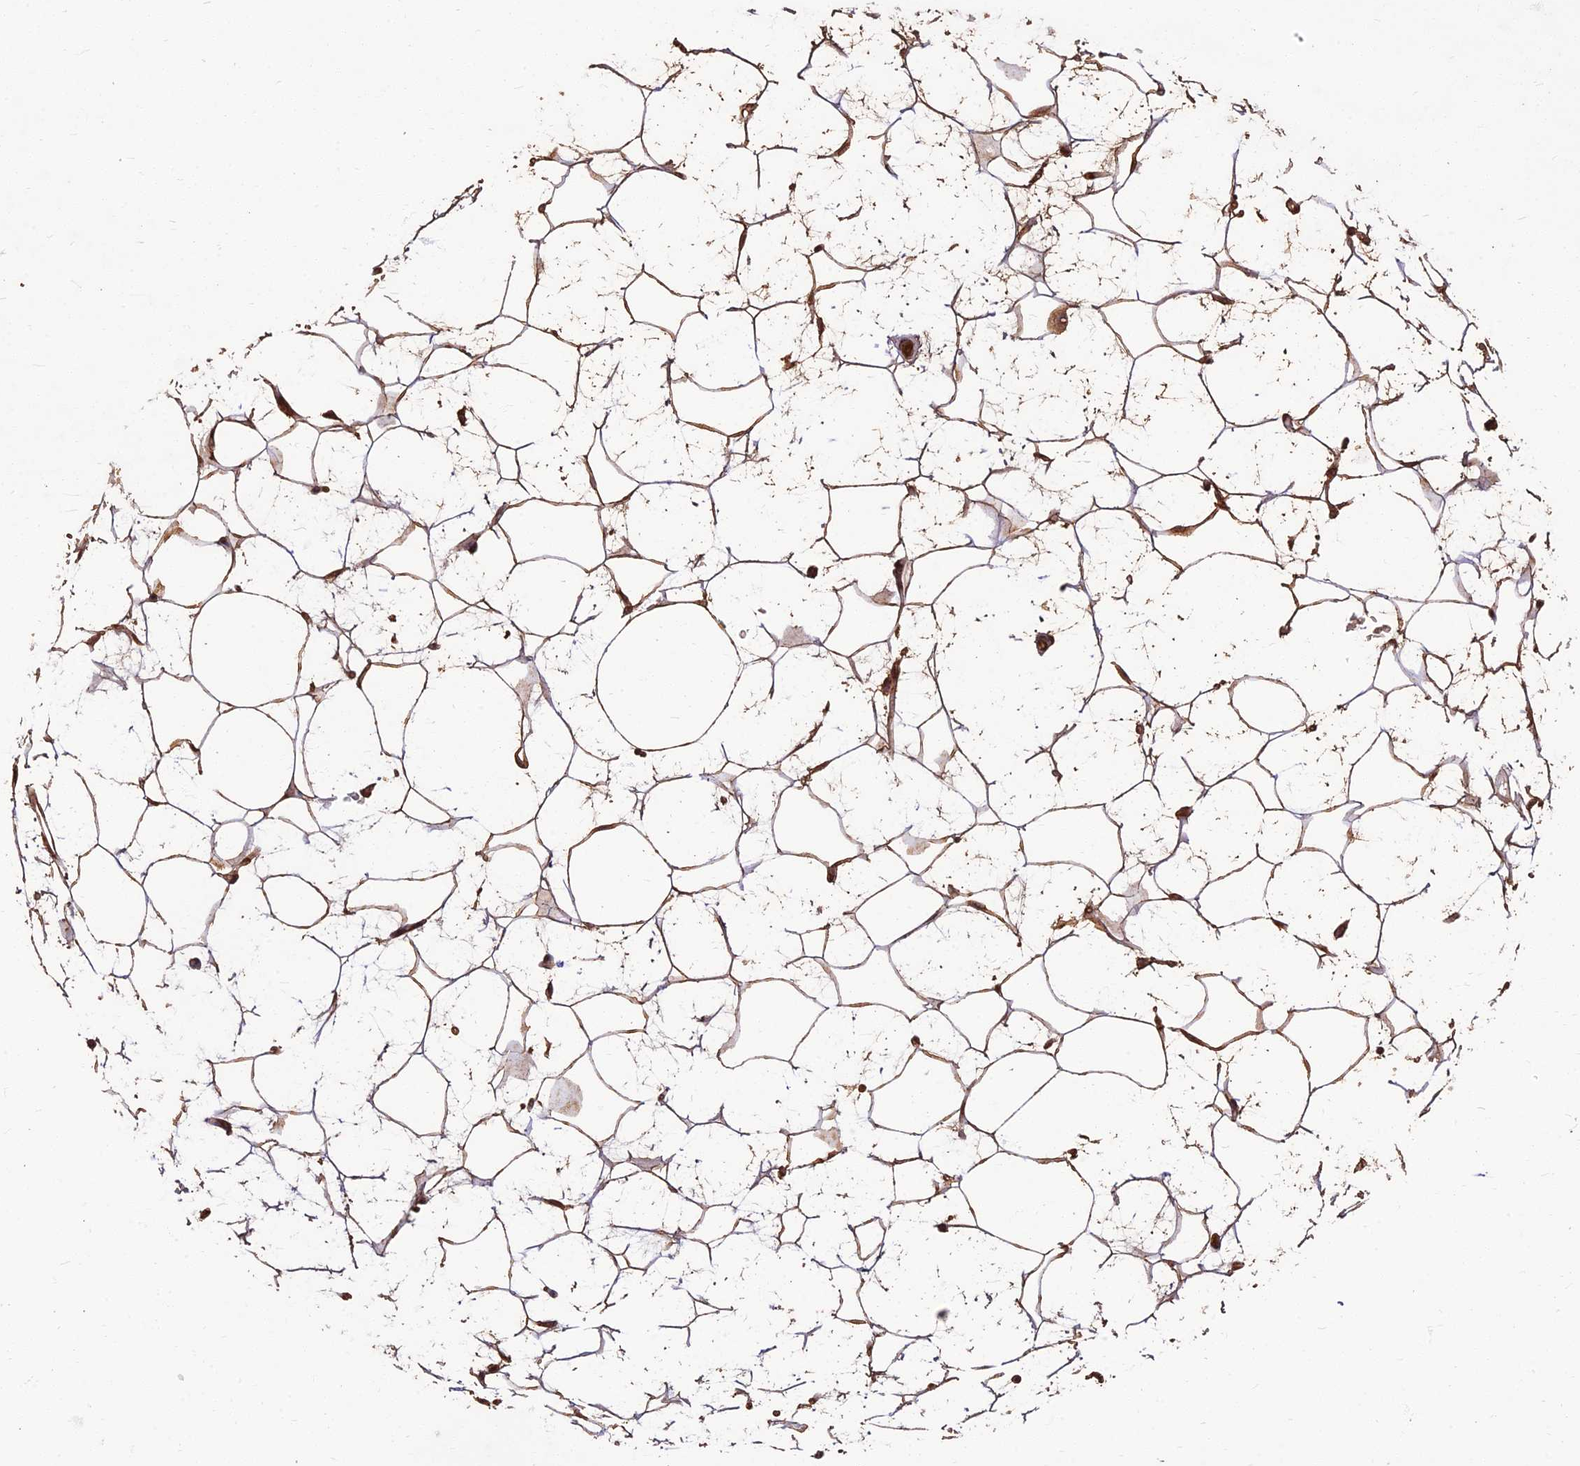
{"staining": {"intensity": "strong", "quantity": ">75%", "location": "cytoplasmic/membranous"}, "tissue": "adipose tissue", "cell_type": "Adipocytes", "image_type": "normal", "snomed": [{"axis": "morphology", "description": "Normal tissue, NOS"}, {"axis": "topography", "description": "Breast"}], "caption": "A photomicrograph of adipose tissue stained for a protein reveals strong cytoplasmic/membranous brown staining in adipocytes.", "gene": "CORO1C", "patient": {"sex": "female", "age": 26}}